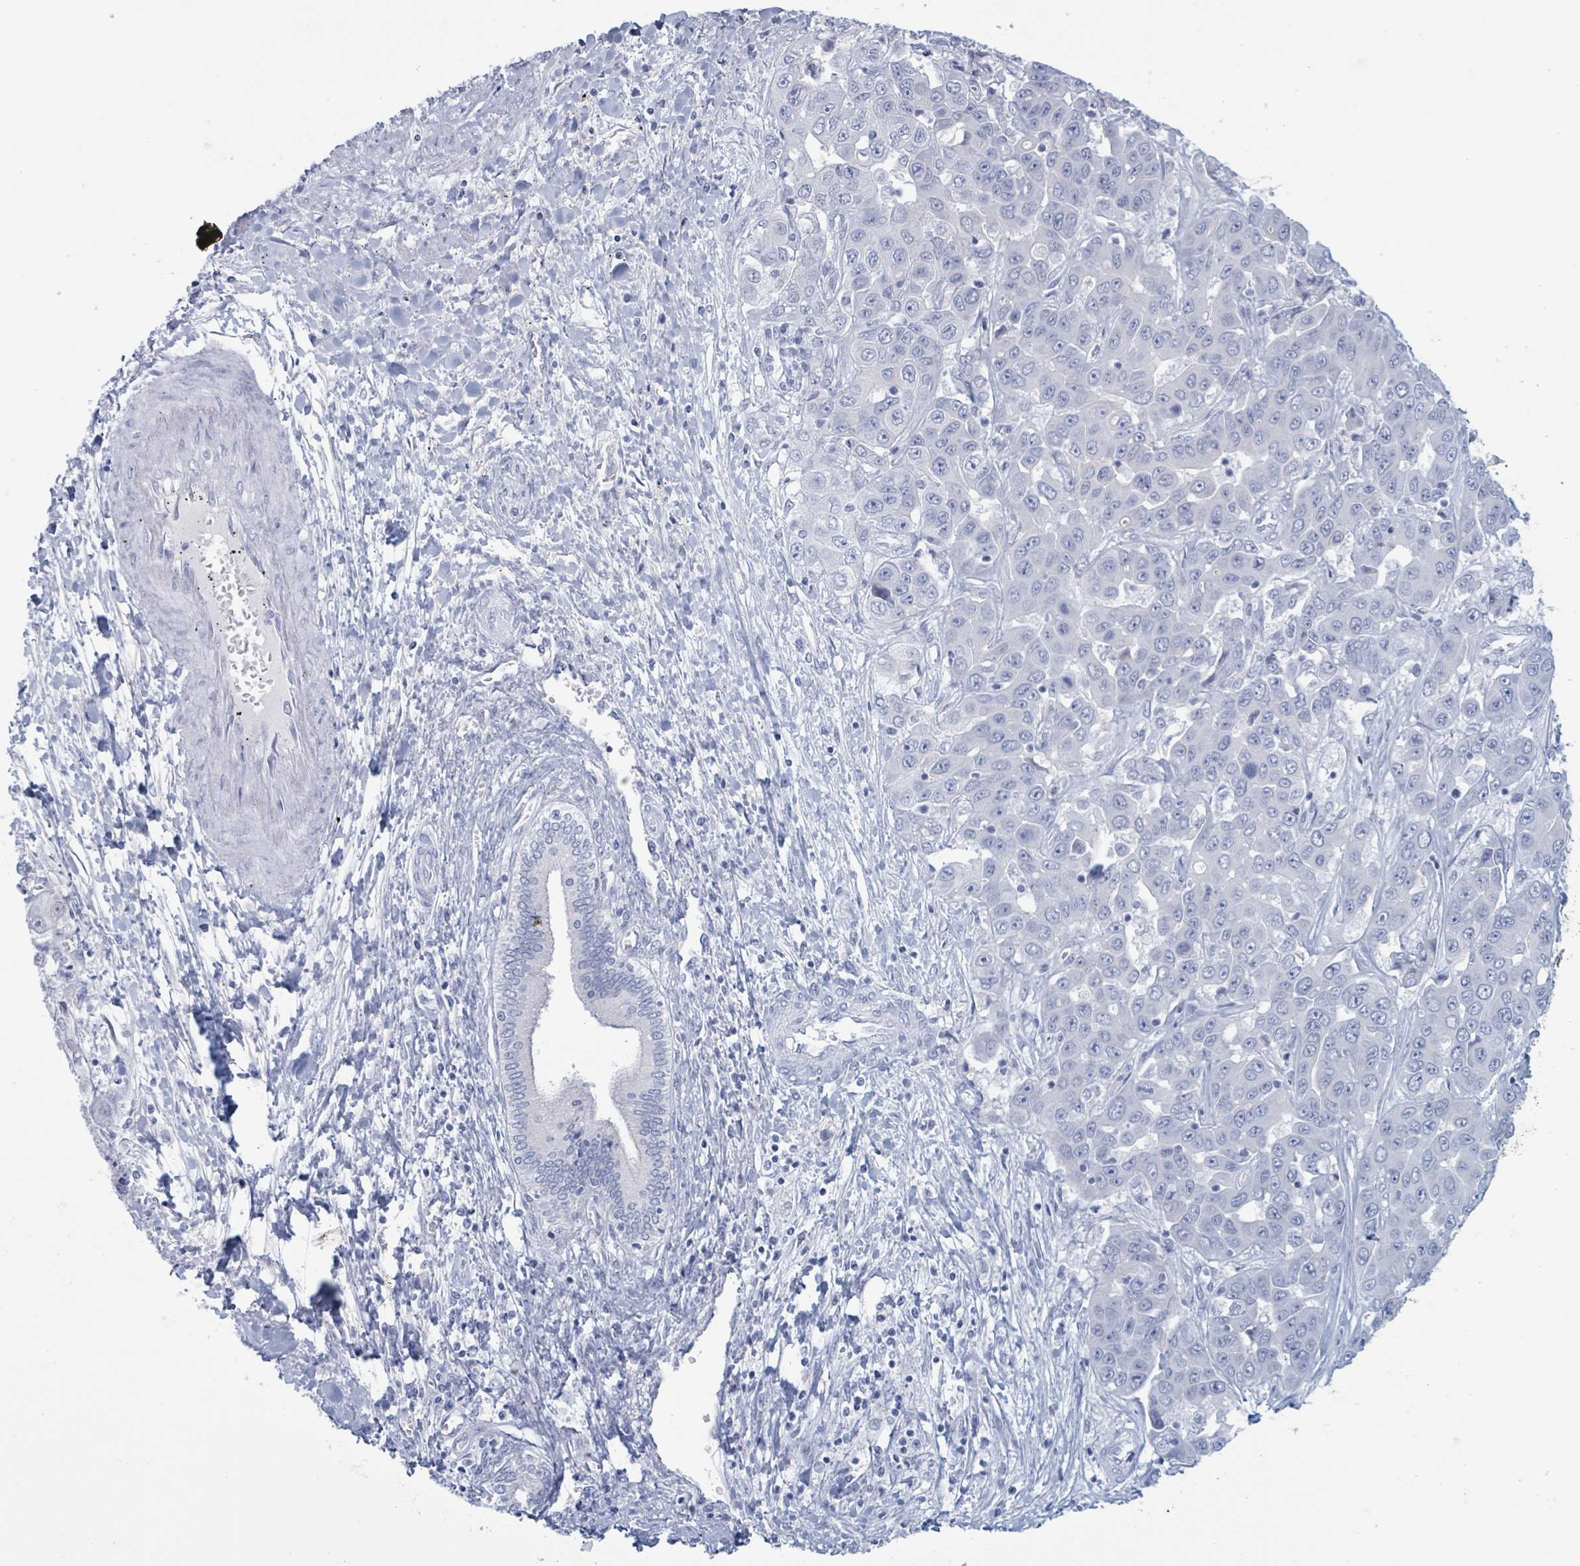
{"staining": {"intensity": "negative", "quantity": "none", "location": "none"}, "tissue": "liver cancer", "cell_type": "Tumor cells", "image_type": "cancer", "snomed": [{"axis": "morphology", "description": "Cholangiocarcinoma"}, {"axis": "topography", "description": "Liver"}], "caption": "Liver cholangiocarcinoma was stained to show a protein in brown. There is no significant staining in tumor cells. (DAB immunohistochemistry visualized using brightfield microscopy, high magnification).", "gene": "KLK4", "patient": {"sex": "female", "age": 52}}